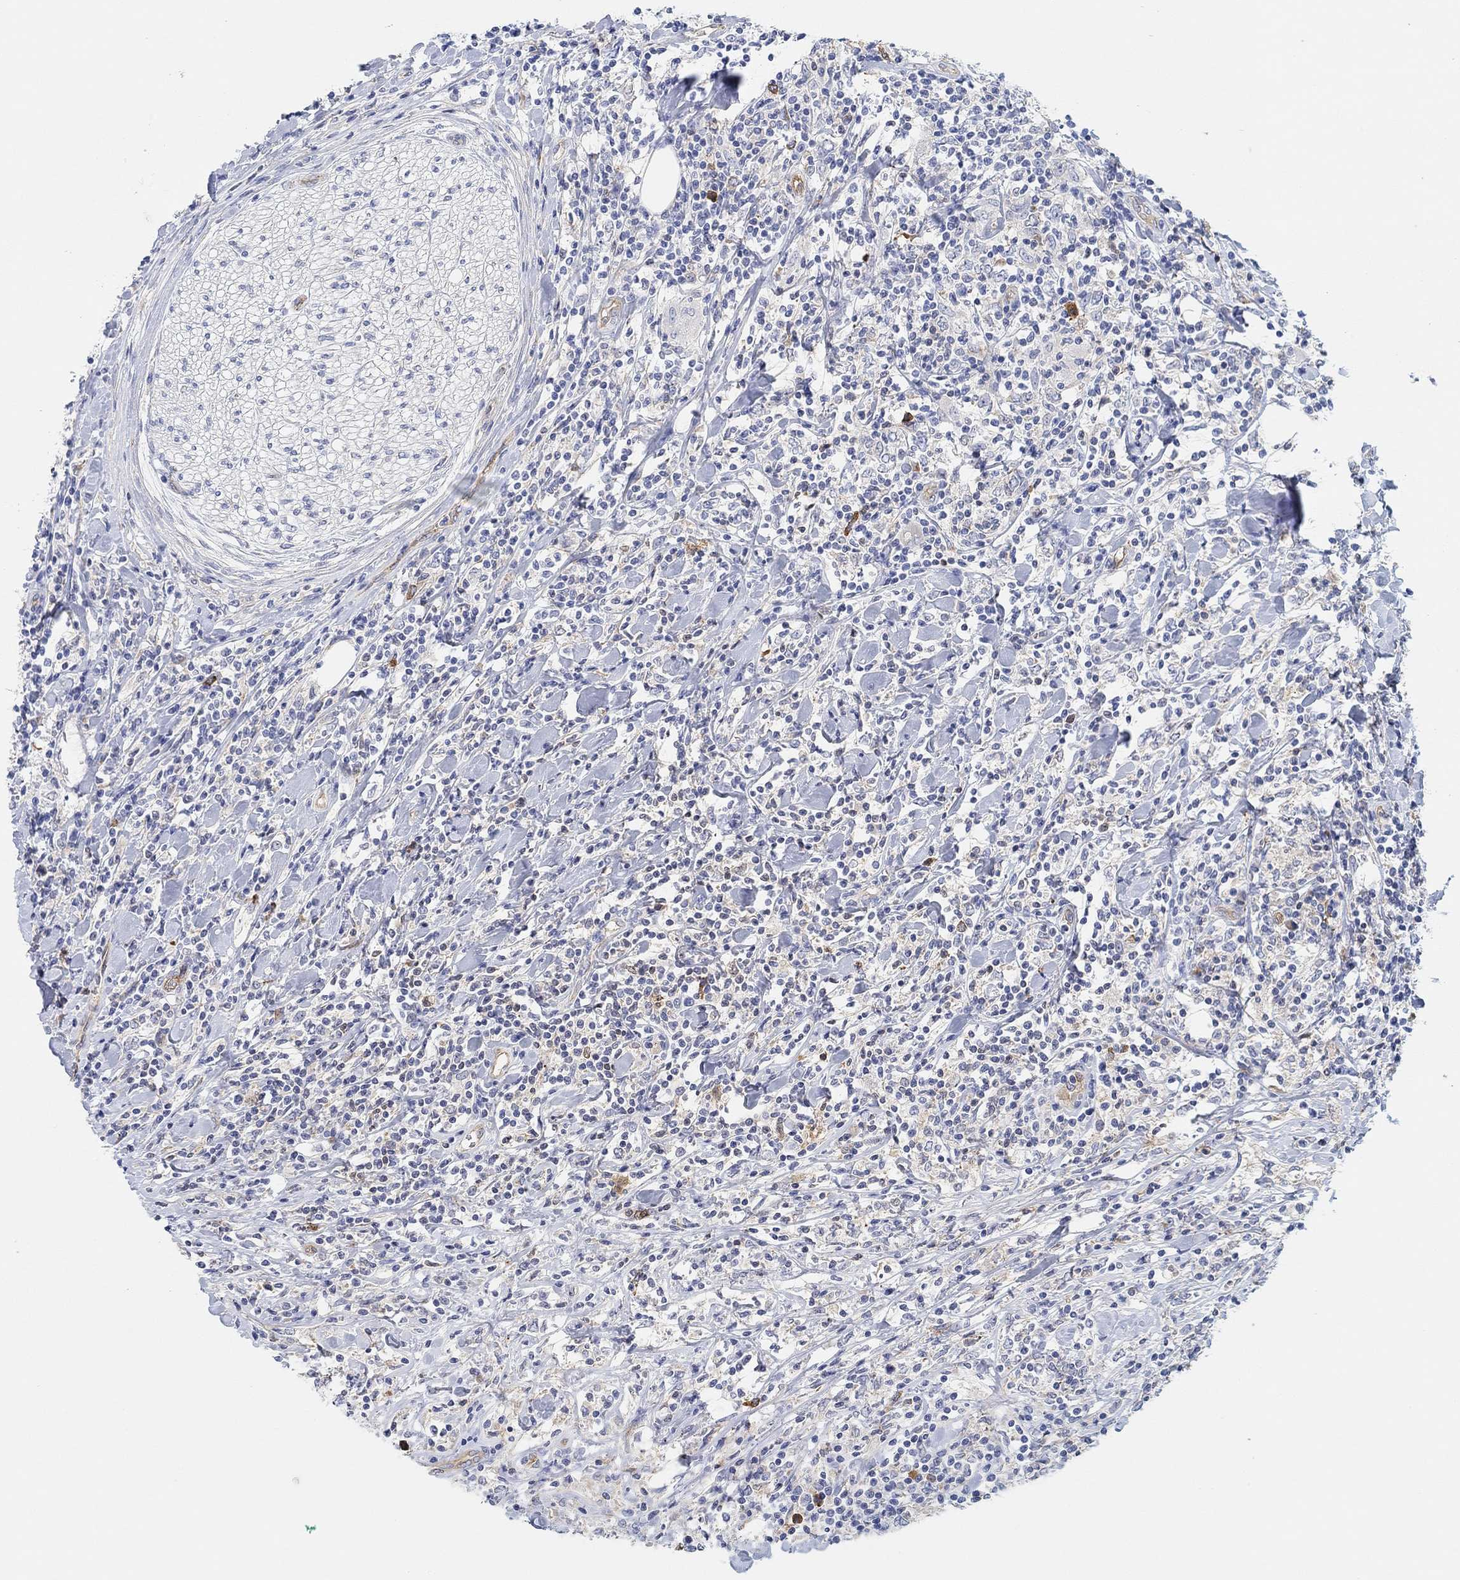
{"staining": {"intensity": "negative", "quantity": "none", "location": "none"}, "tissue": "lymphoma", "cell_type": "Tumor cells", "image_type": "cancer", "snomed": [{"axis": "morphology", "description": "Malignant lymphoma, non-Hodgkin's type, High grade"}, {"axis": "topography", "description": "Lymph node"}], "caption": "Immunohistochemistry (IHC) micrograph of human high-grade malignant lymphoma, non-Hodgkin's type stained for a protein (brown), which exhibits no positivity in tumor cells.", "gene": "RGS1", "patient": {"sex": "female", "age": 84}}